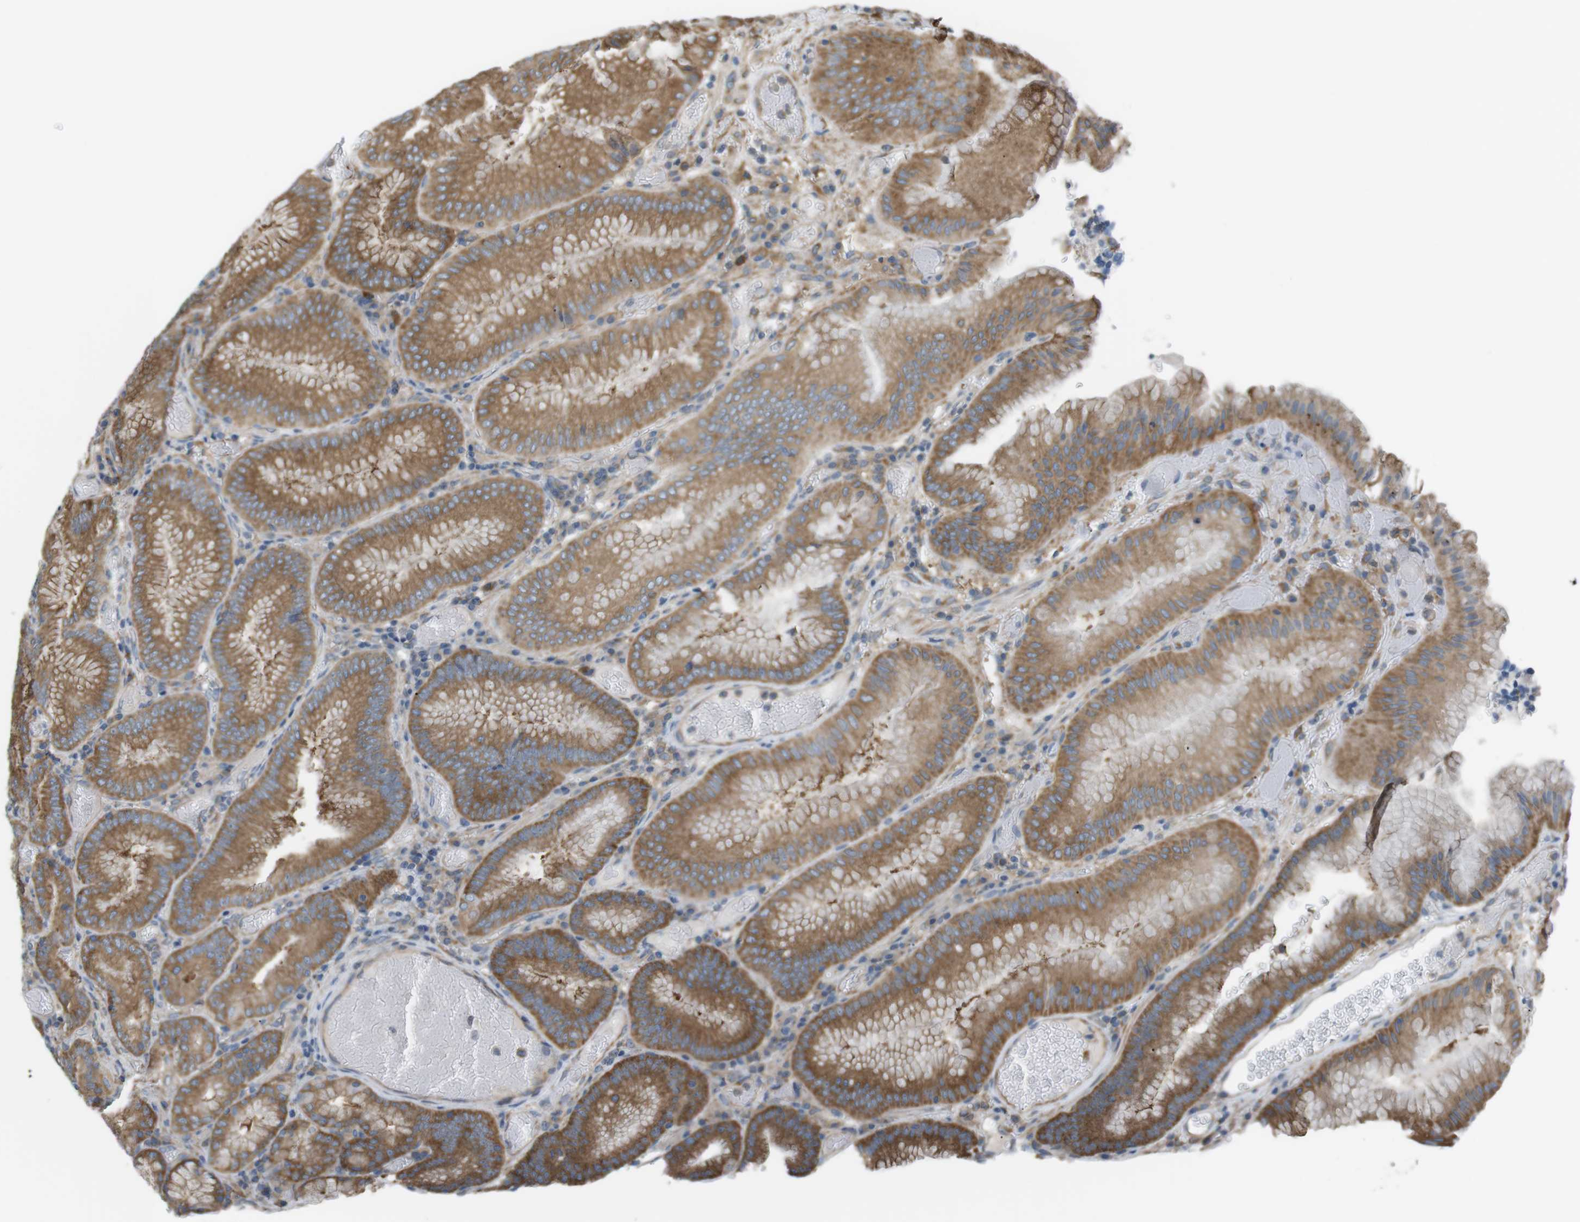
{"staining": {"intensity": "moderate", "quantity": "25%-75%", "location": "cytoplasmic/membranous"}, "tissue": "stomach", "cell_type": "Glandular cells", "image_type": "normal", "snomed": [{"axis": "morphology", "description": "Normal tissue, NOS"}, {"axis": "morphology", "description": "Carcinoid, malignant, NOS"}, {"axis": "topography", "description": "Stomach, upper"}], "caption": "Normal stomach displays moderate cytoplasmic/membranous expression in about 25%-75% of glandular cells Nuclei are stained in blue..", "gene": "PEPD", "patient": {"sex": "male", "age": 39}}